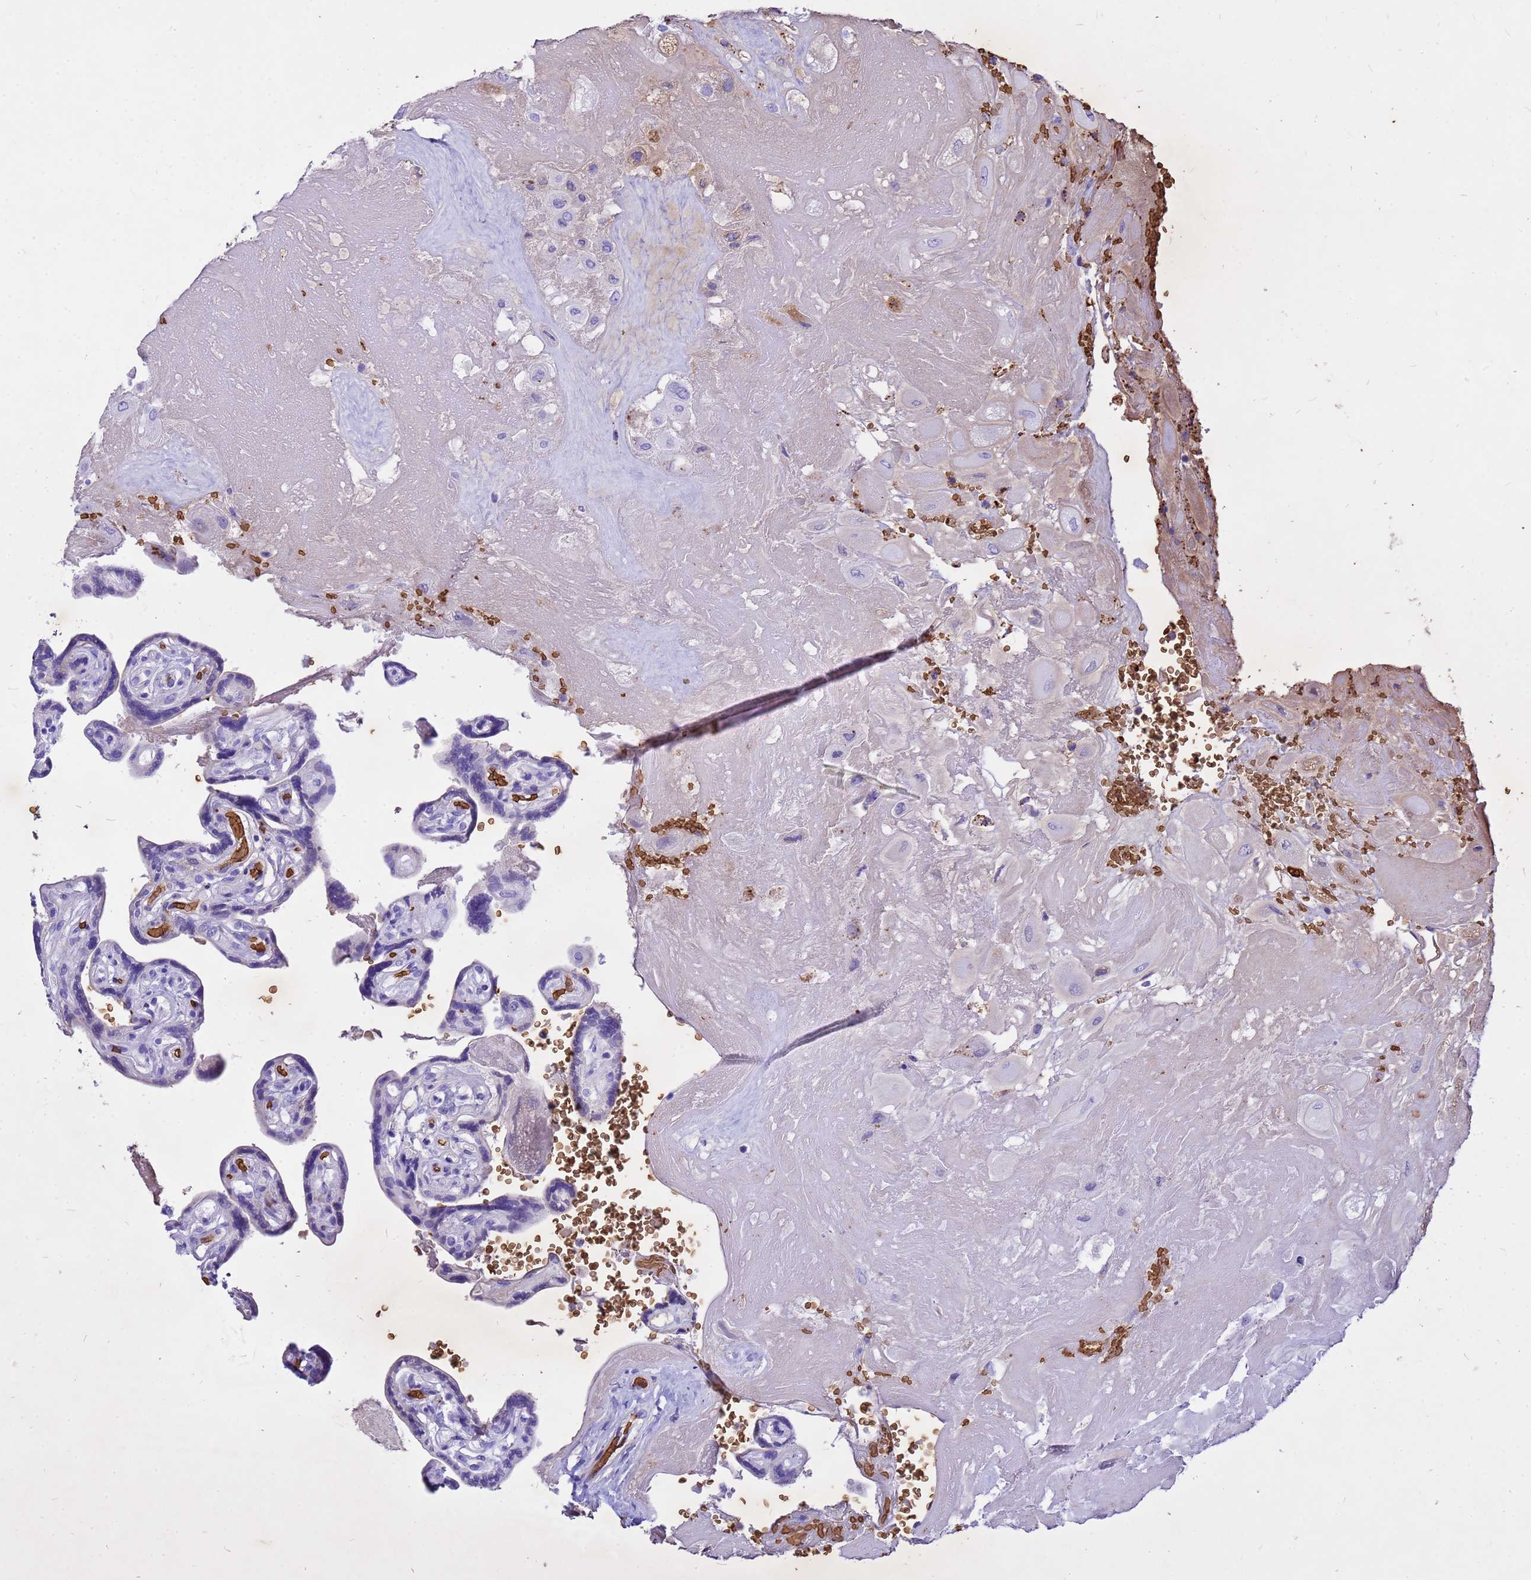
{"staining": {"intensity": "negative", "quantity": "none", "location": "none"}, "tissue": "placenta", "cell_type": "Decidual cells", "image_type": "normal", "snomed": [{"axis": "morphology", "description": "Normal tissue, NOS"}, {"axis": "topography", "description": "Placenta"}], "caption": "Immunohistochemistry photomicrograph of unremarkable human placenta stained for a protein (brown), which displays no positivity in decidual cells. The staining is performed using DAB (3,3'-diaminobenzidine) brown chromogen with nuclei counter-stained in using hematoxylin.", "gene": "HBA1", "patient": {"sex": "female", "age": 32}}